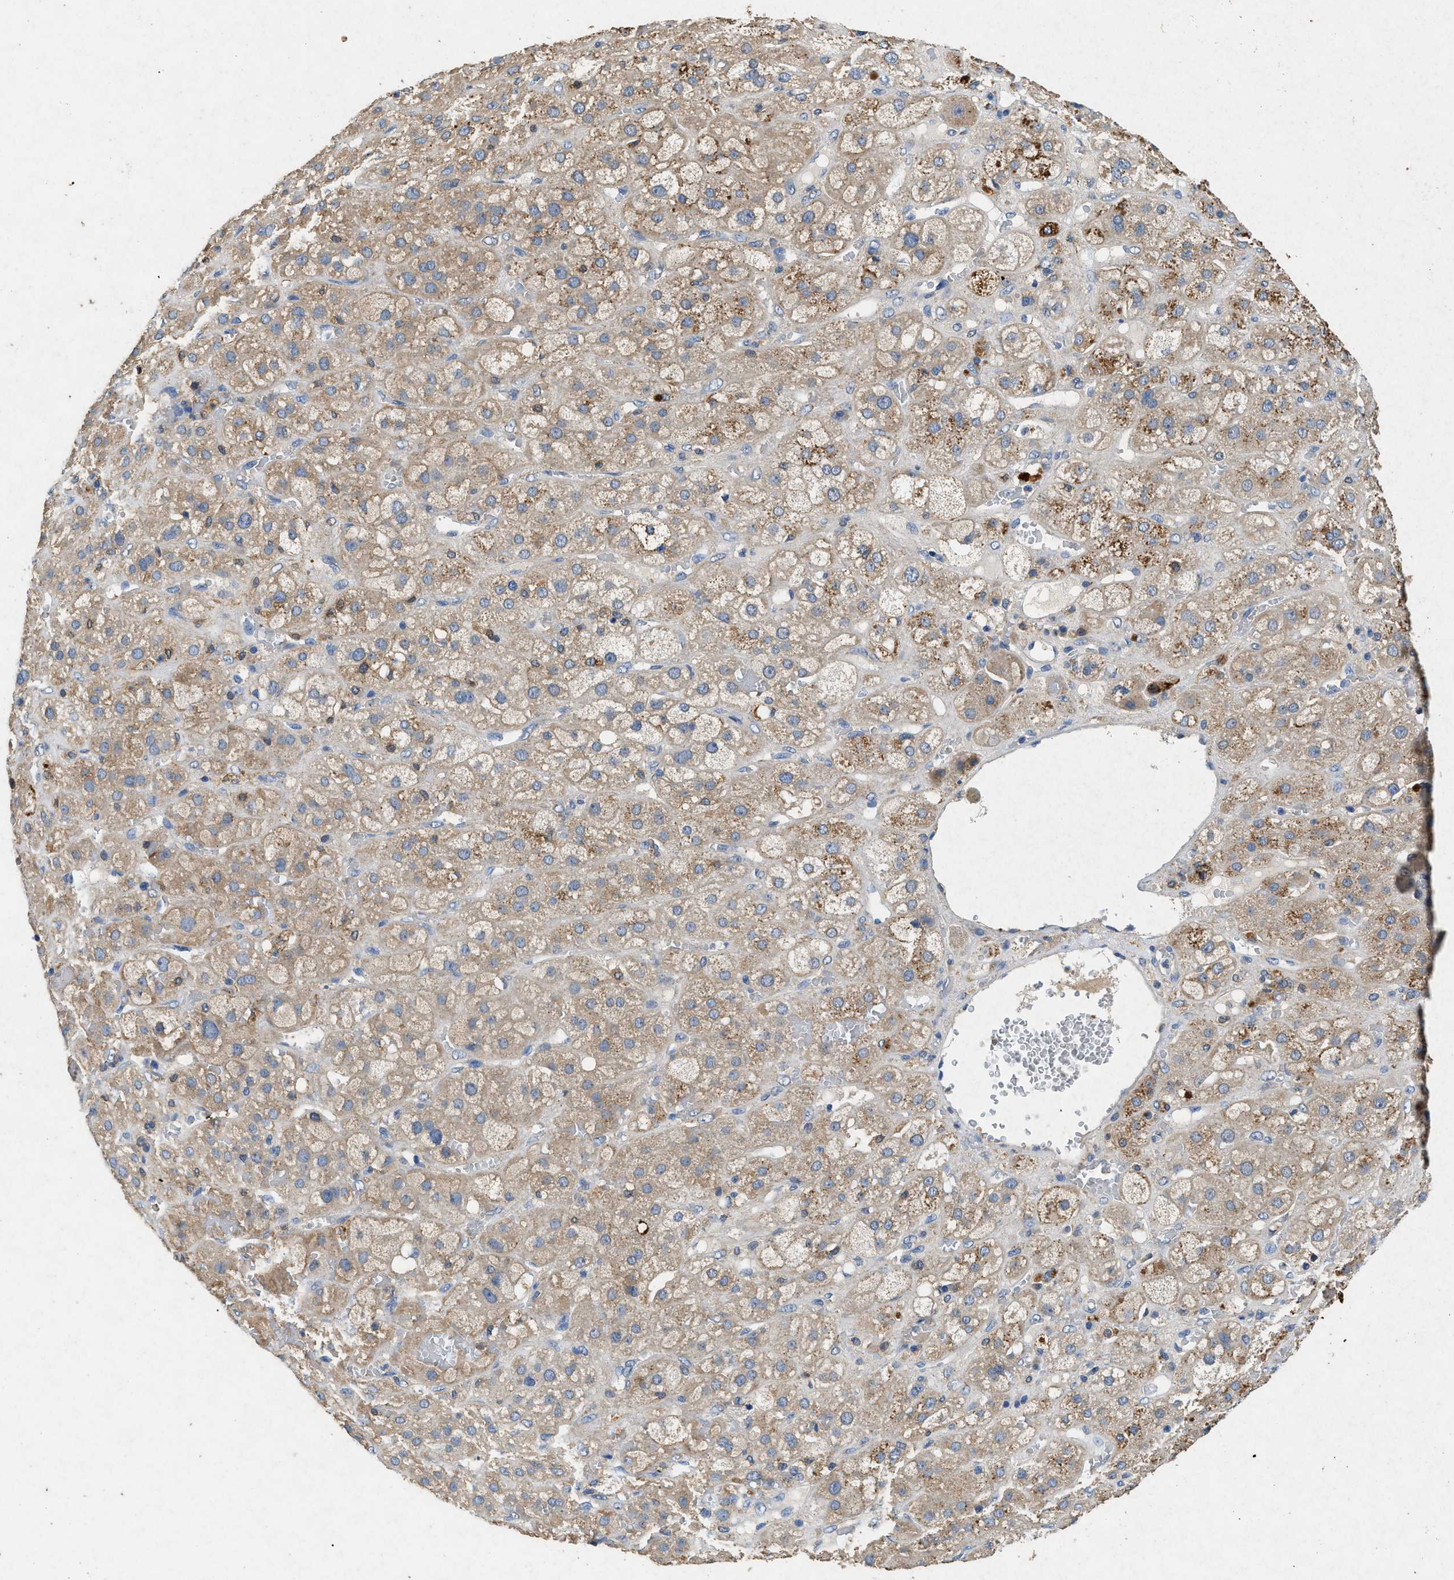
{"staining": {"intensity": "weak", "quantity": "25%-75%", "location": "cytoplasmic/membranous"}, "tissue": "adrenal gland", "cell_type": "Glandular cells", "image_type": "normal", "snomed": [{"axis": "morphology", "description": "Normal tissue, NOS"}, {"axis": "topography", "description": "Adrenal gland"}], "caption": "Glandular cells exhibit weak cytoplasmic/membranous expression in about 25%-75% of cells in unremarkable adrenal gland.", "gene": "CDK15", "patient": {"sex": "female", "age": 47}}